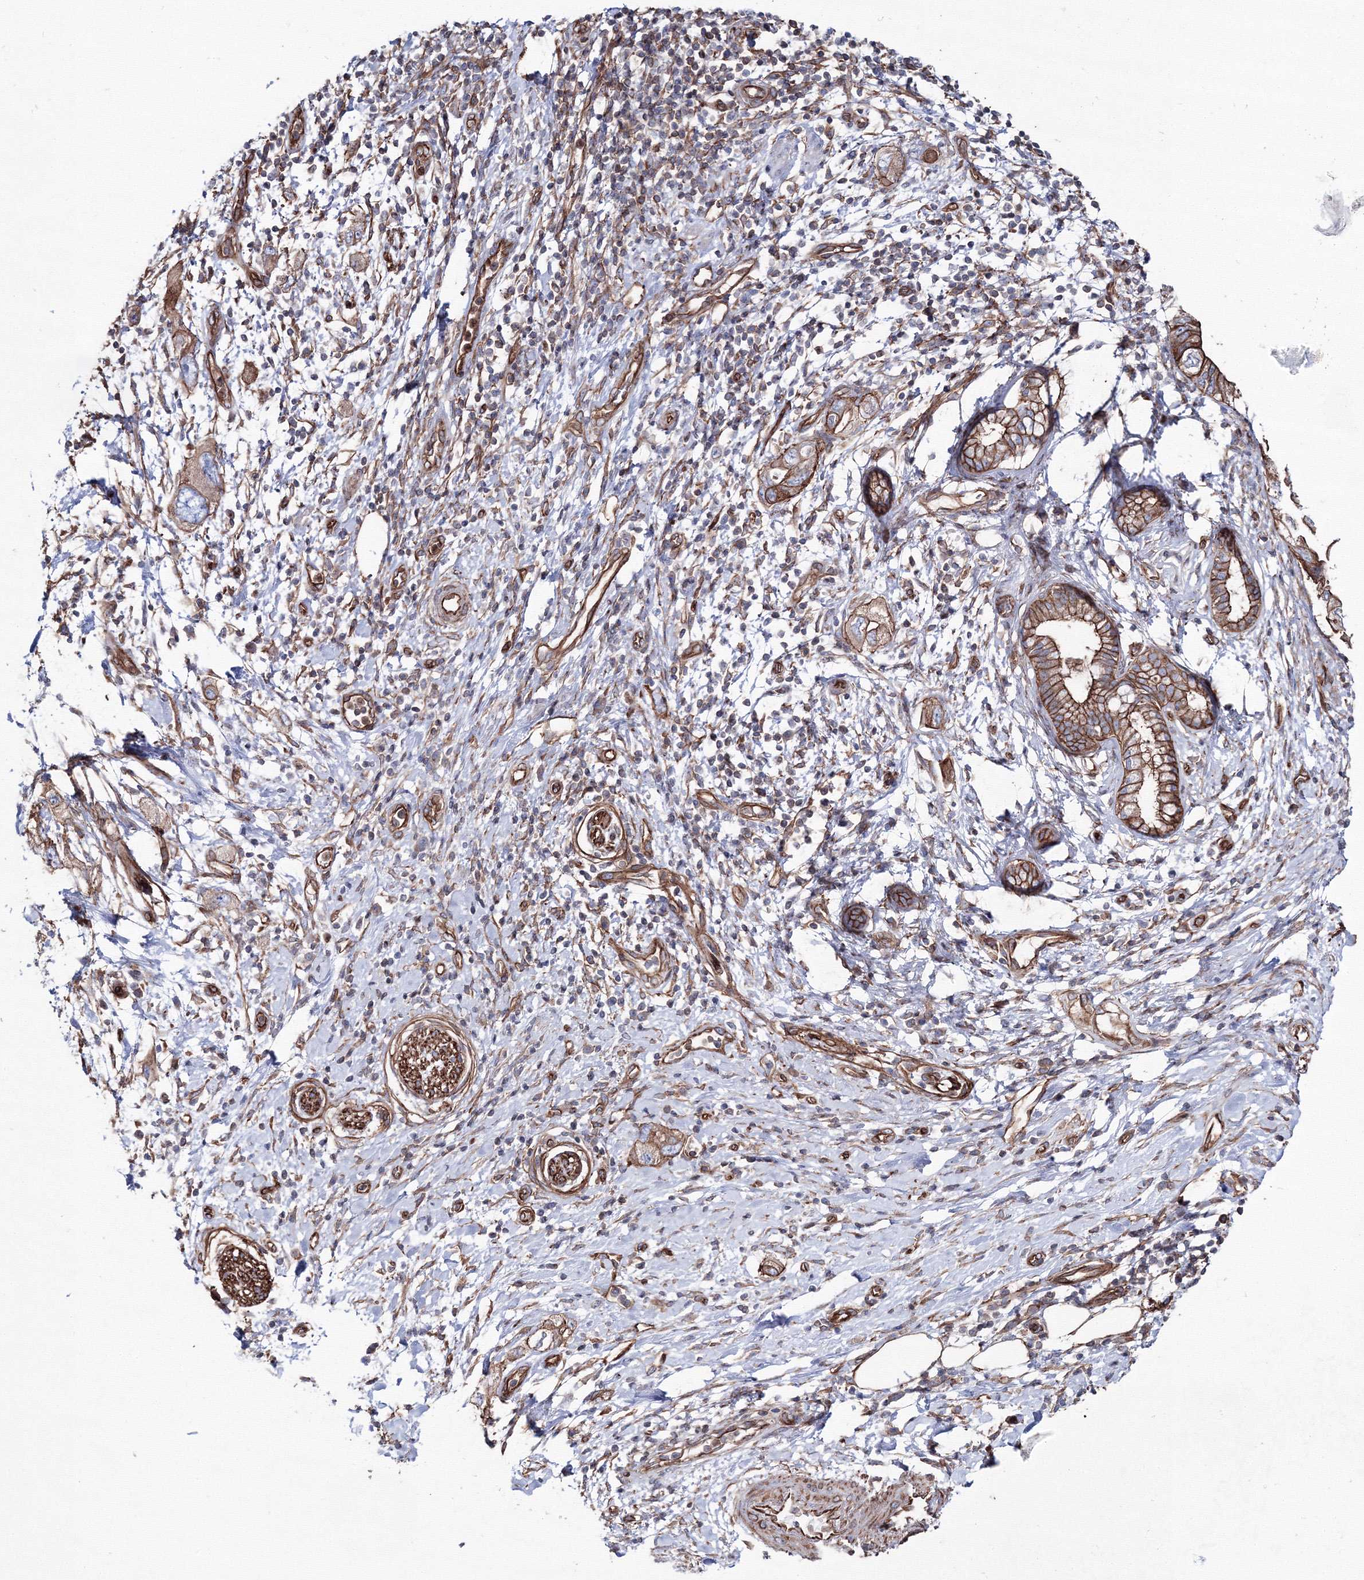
{"staining": {"intensity": "moderate", "quantity": "25%-75%", "location": "cytoplasmic/membranous"}, "tissue": "pancreatic cancer", "cell_type": "Tumor cells", "image_type": "cancer", "snomed": [{"axis": "morphology", "description": "Adenocarcinoma, NOS"}, {"axis": "topography", "description": "Pancreas"}], "caption": "Human pancreatic cancer (adenocarcinoma) stained for a protein (brown) shows moderate cytoplasmic/membranous positive positivity in approximately 25%-75% of tumor cells.", "gene": "ANKRD37", "patient": {"sex": "female", "age": 73}}